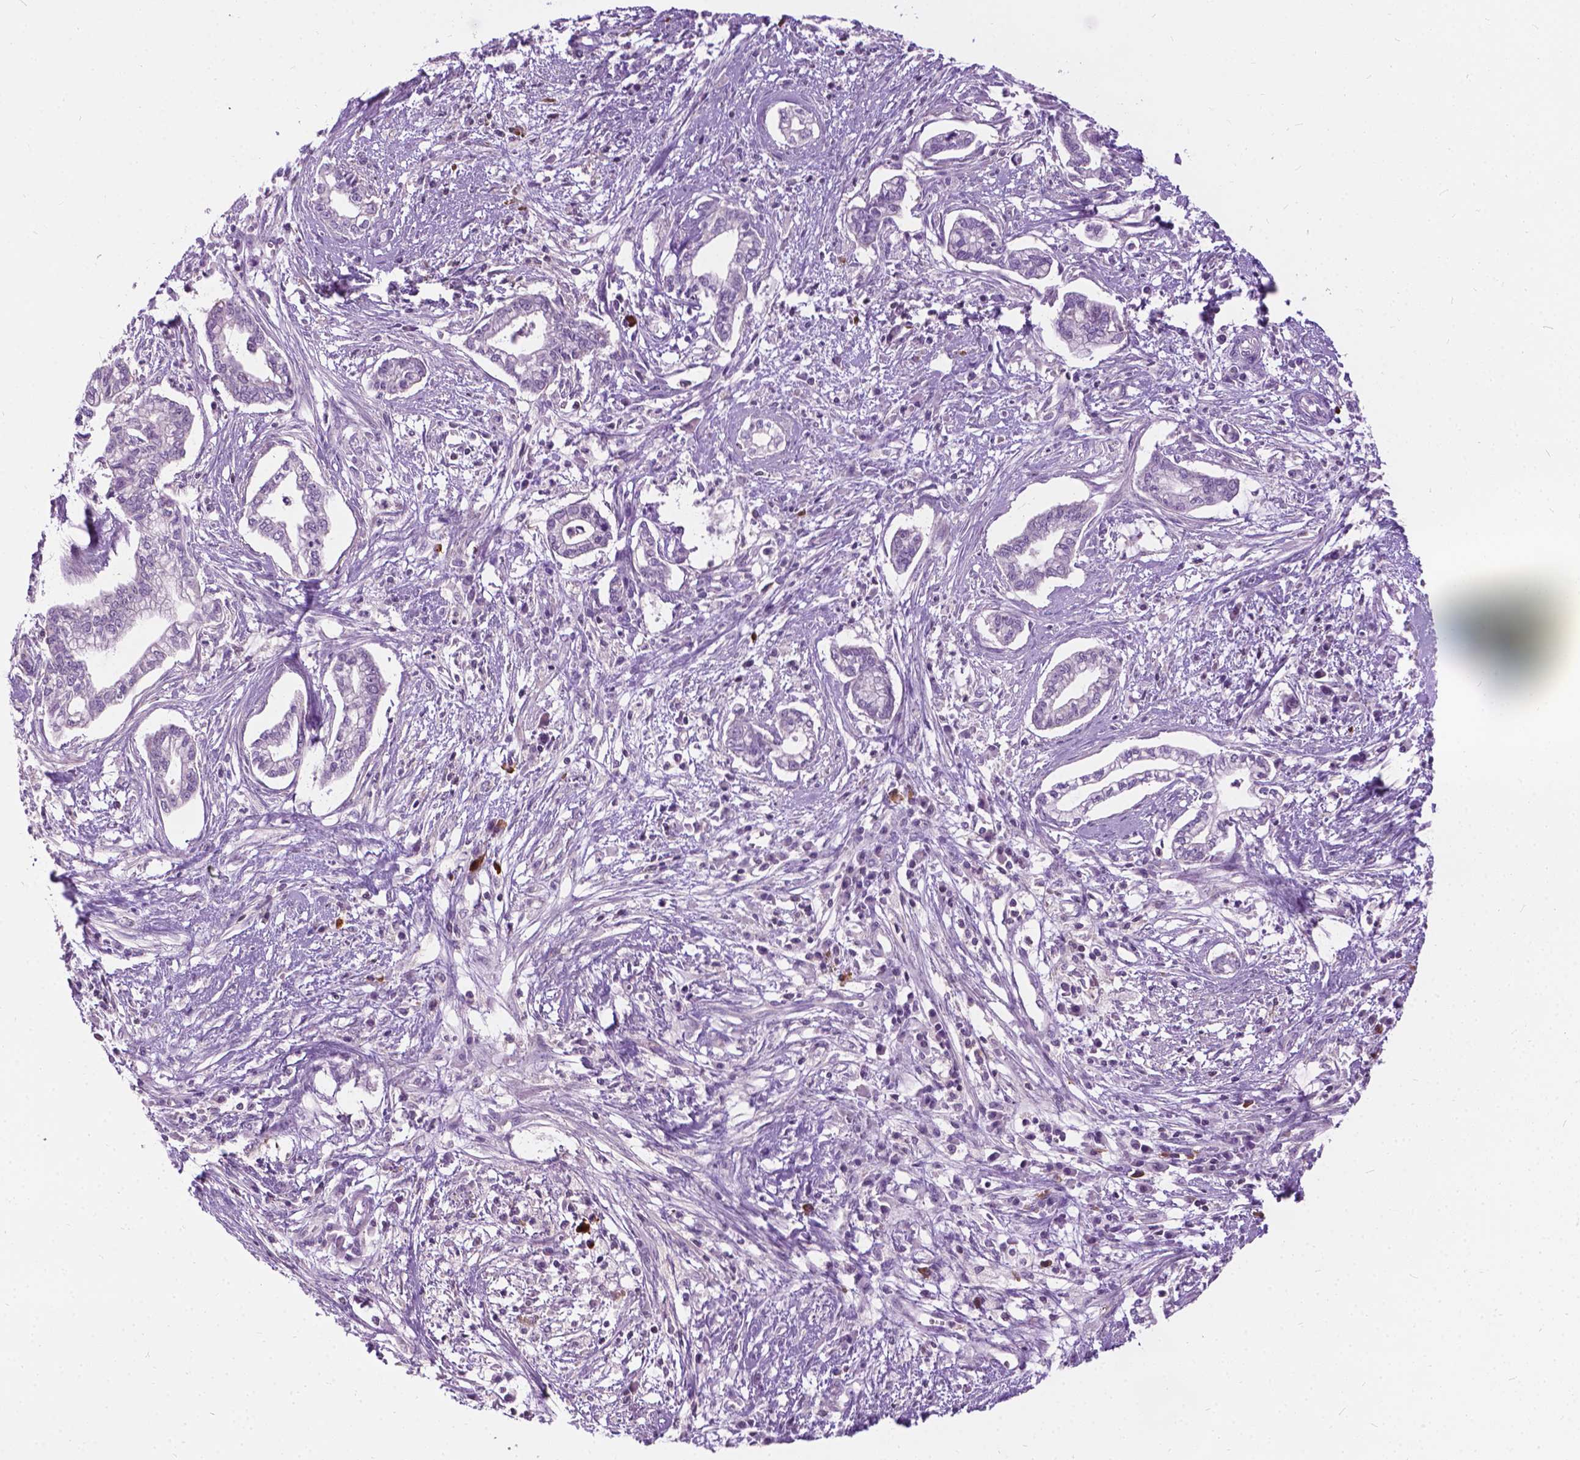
{"staining": {"intensity": "negative", "quantity": "none", "location": "none"}, "tissue": "cervical cancer", "cell_type": "Tumor cells", "image_type": "cancer", "snomed": [{"axis": "morphology", "description": "Adenocarcinoma, NOS"}, {"axis": "topography", "description": "Cervix"}], "caption": "An IHC photomicrograph of adenocarcinoma (cervical) is shown. There is no staining in tumor cells of adenocarcinoma (cervical).", "gene": "JAK3", "patient": {"sex": "female", "age": 62}}